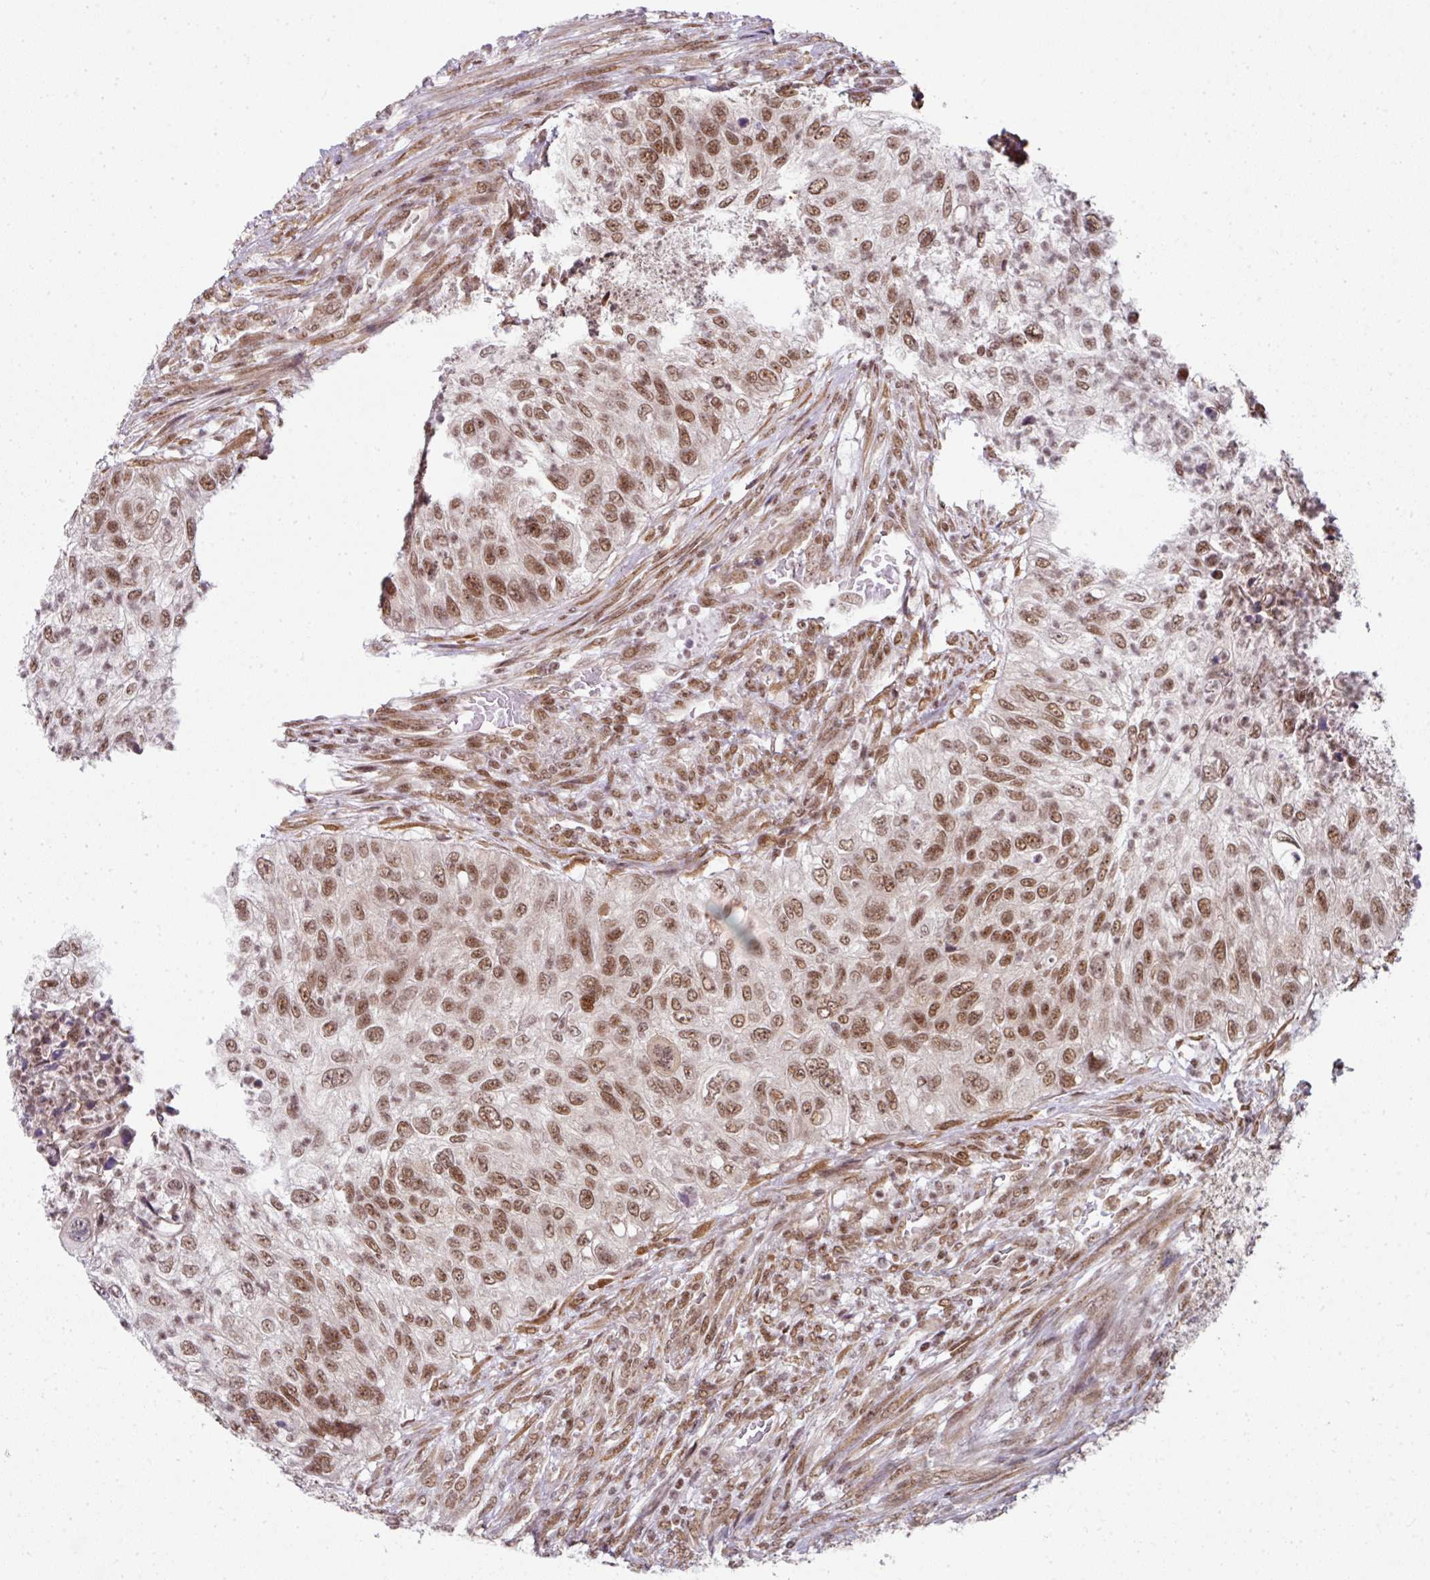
{"staining": {"intensity": "moderate", "quantity": ">75%", "location": "nuclear"}, "tissue": "urothelial cancer", "cell_type": "Tumor cells", "image_type": "cancer", "snomed": [{"axis": "morphology", "description": "Urothelial carcinoma, High grade"}, {"axis": "topography", "description": "Urinary bladder"}], "caption": "The histopathology image demonstrates immunohistochemical staining of urothelial carcinoma (high-grade). There is moderate nuclear positivity is appreciated in approximately >75% of tumor cells.", "gene": "NFYA", "patient": {"sex": "female", "age": 60}}